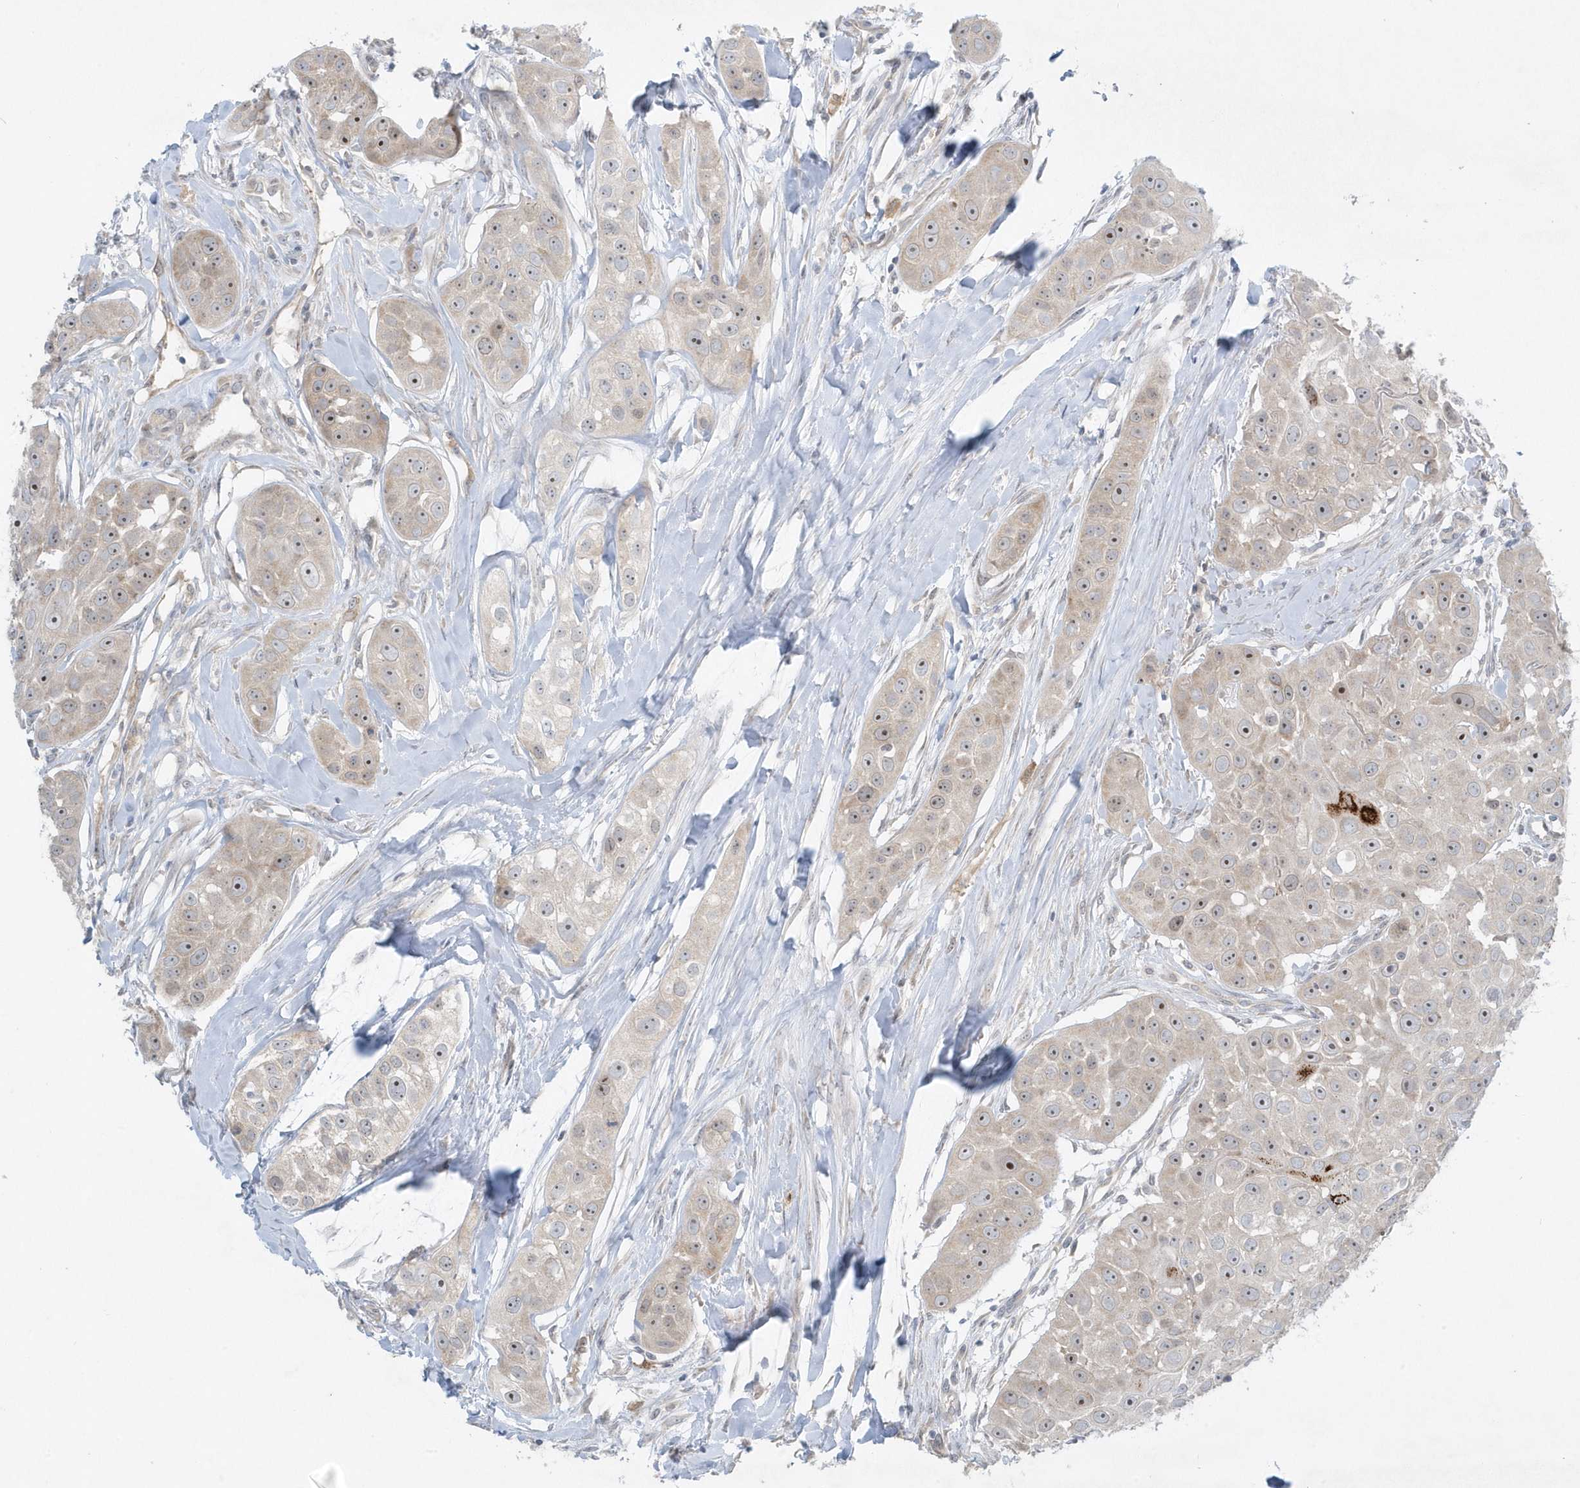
{"staining": {"intensity": "moderate", "quantity": "25%-75%", "location": "nuclear"}, "tissue": "head and neck cancer", "cell_type": "Tumor cells", "image_type": "cancer", "snomed": [{"axis": "morphology", "description": "Normal tissue, NOS"}, {"axis": "morphology", "description": "Squamous cell carcinoma, NOS"}, {"axis": "topography", "description": "Skeletal muscle"}, {"axis": "topography", "description": "Head-Neck"}], "caption": "This photomicrograph exhibits head and neck cancer (squamous cell carcinoma) stained with immunohistochemistry (IHC) to label a protein in brown. The nuclear of tumor cells show moderate positivity for the protein. Nuclei are counter-stained blue.", "gene": "SCN3A", "patient": {"sex": "male", "age": 51}}